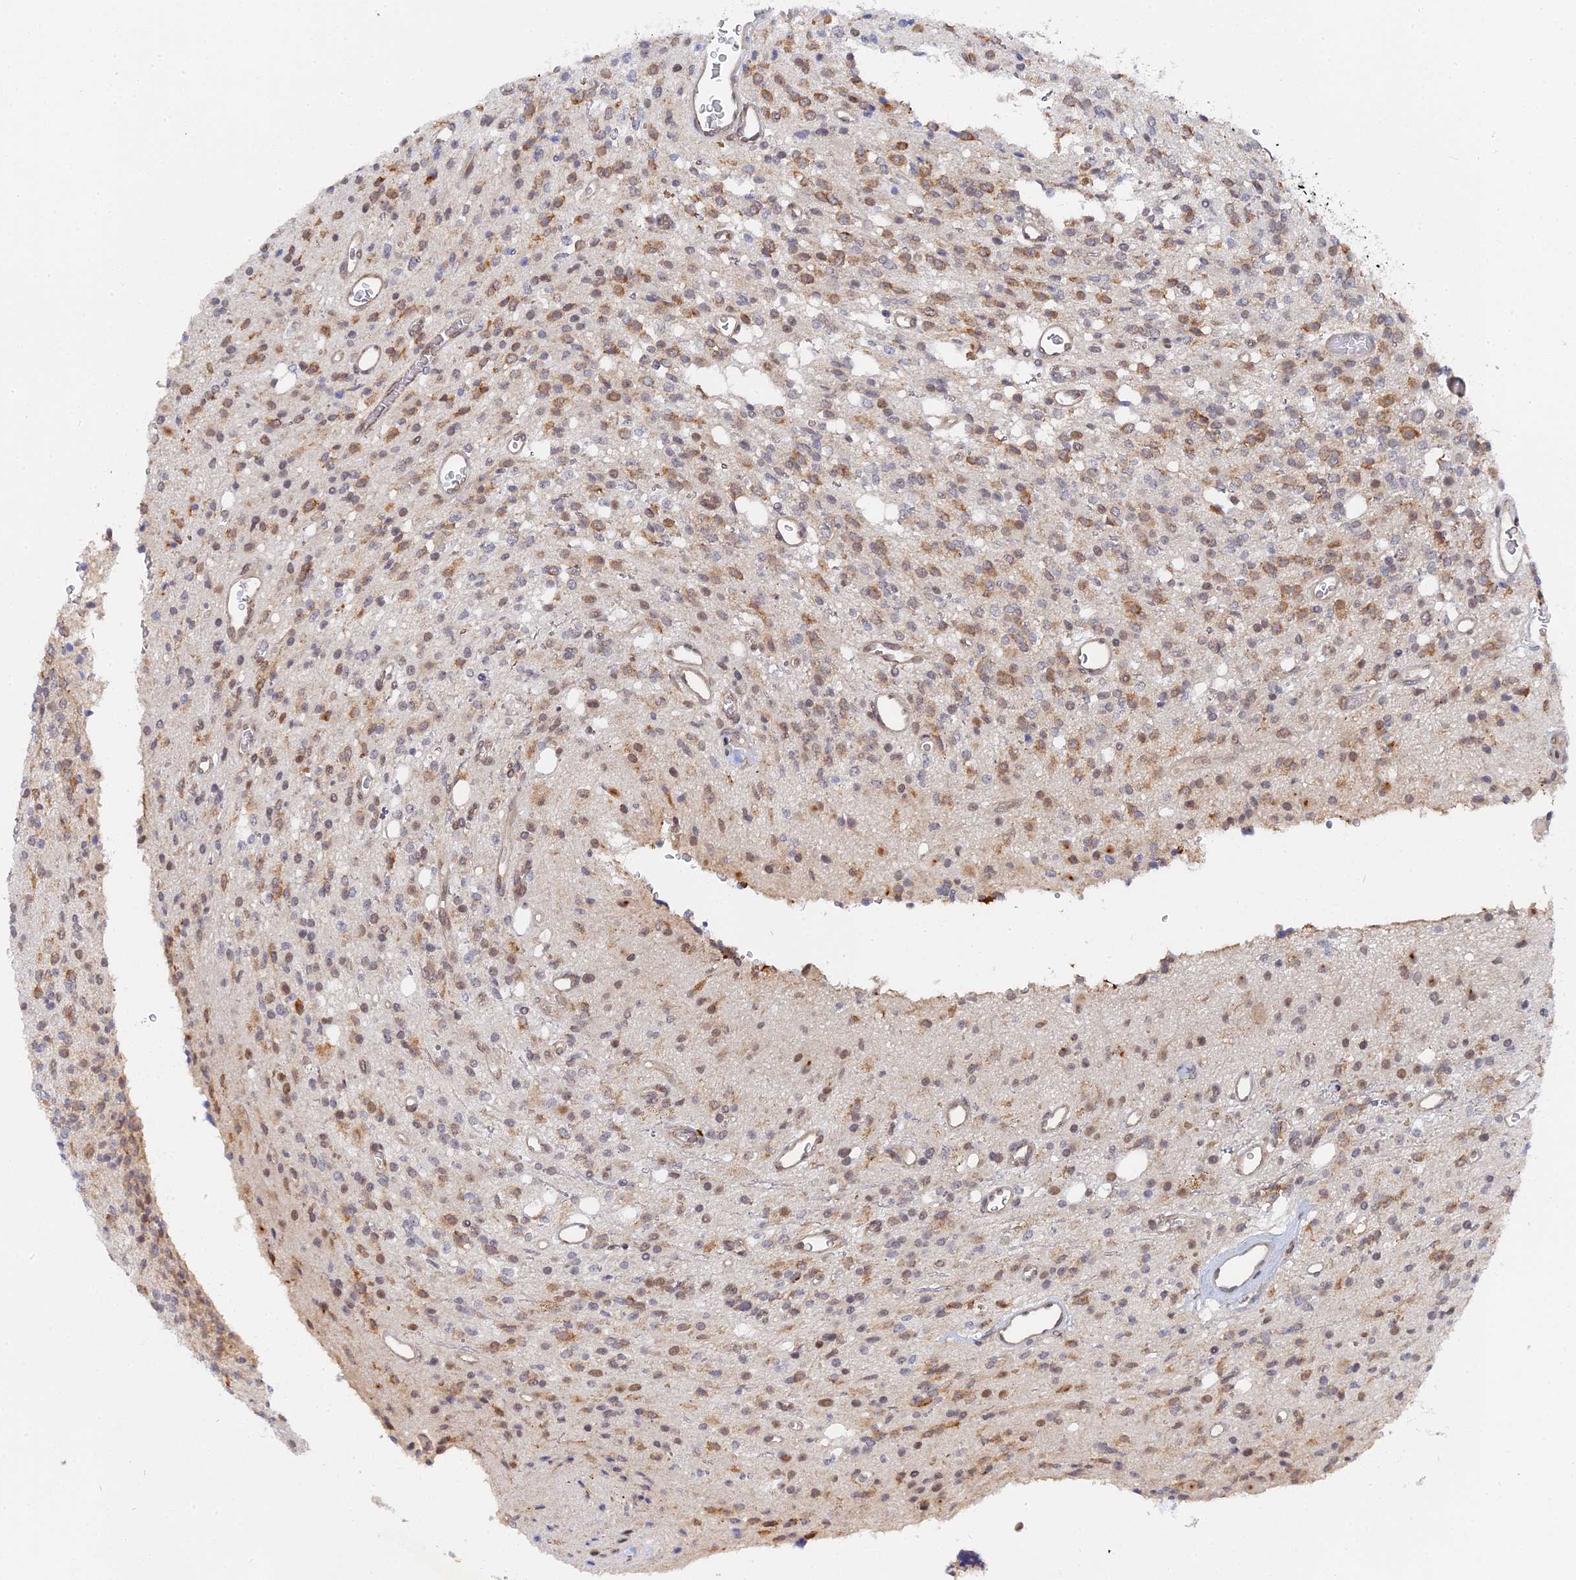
{"staining": {"intensity": "weak", "quantity": "25%-75%", "location": "cytoplasmic/membranous"}, "tissue": "glioma", "cell_type": "Tumor cells", "image_type": "cancer", "snomed": [{"axis": "morphology", "description": "Glioma, malignant, High grade"}, {"axis": "topography", "description": "Brain"}], "caption": "Malignant glioma (high-grade) tissue exhibits weak cytoplasmic/membranous positivity in approximately 25%-75% of tumor cells, visualized by immunohistochemistry.", "gene": "CCDC85A", "patient": {"sex": "male", "age": 34}}